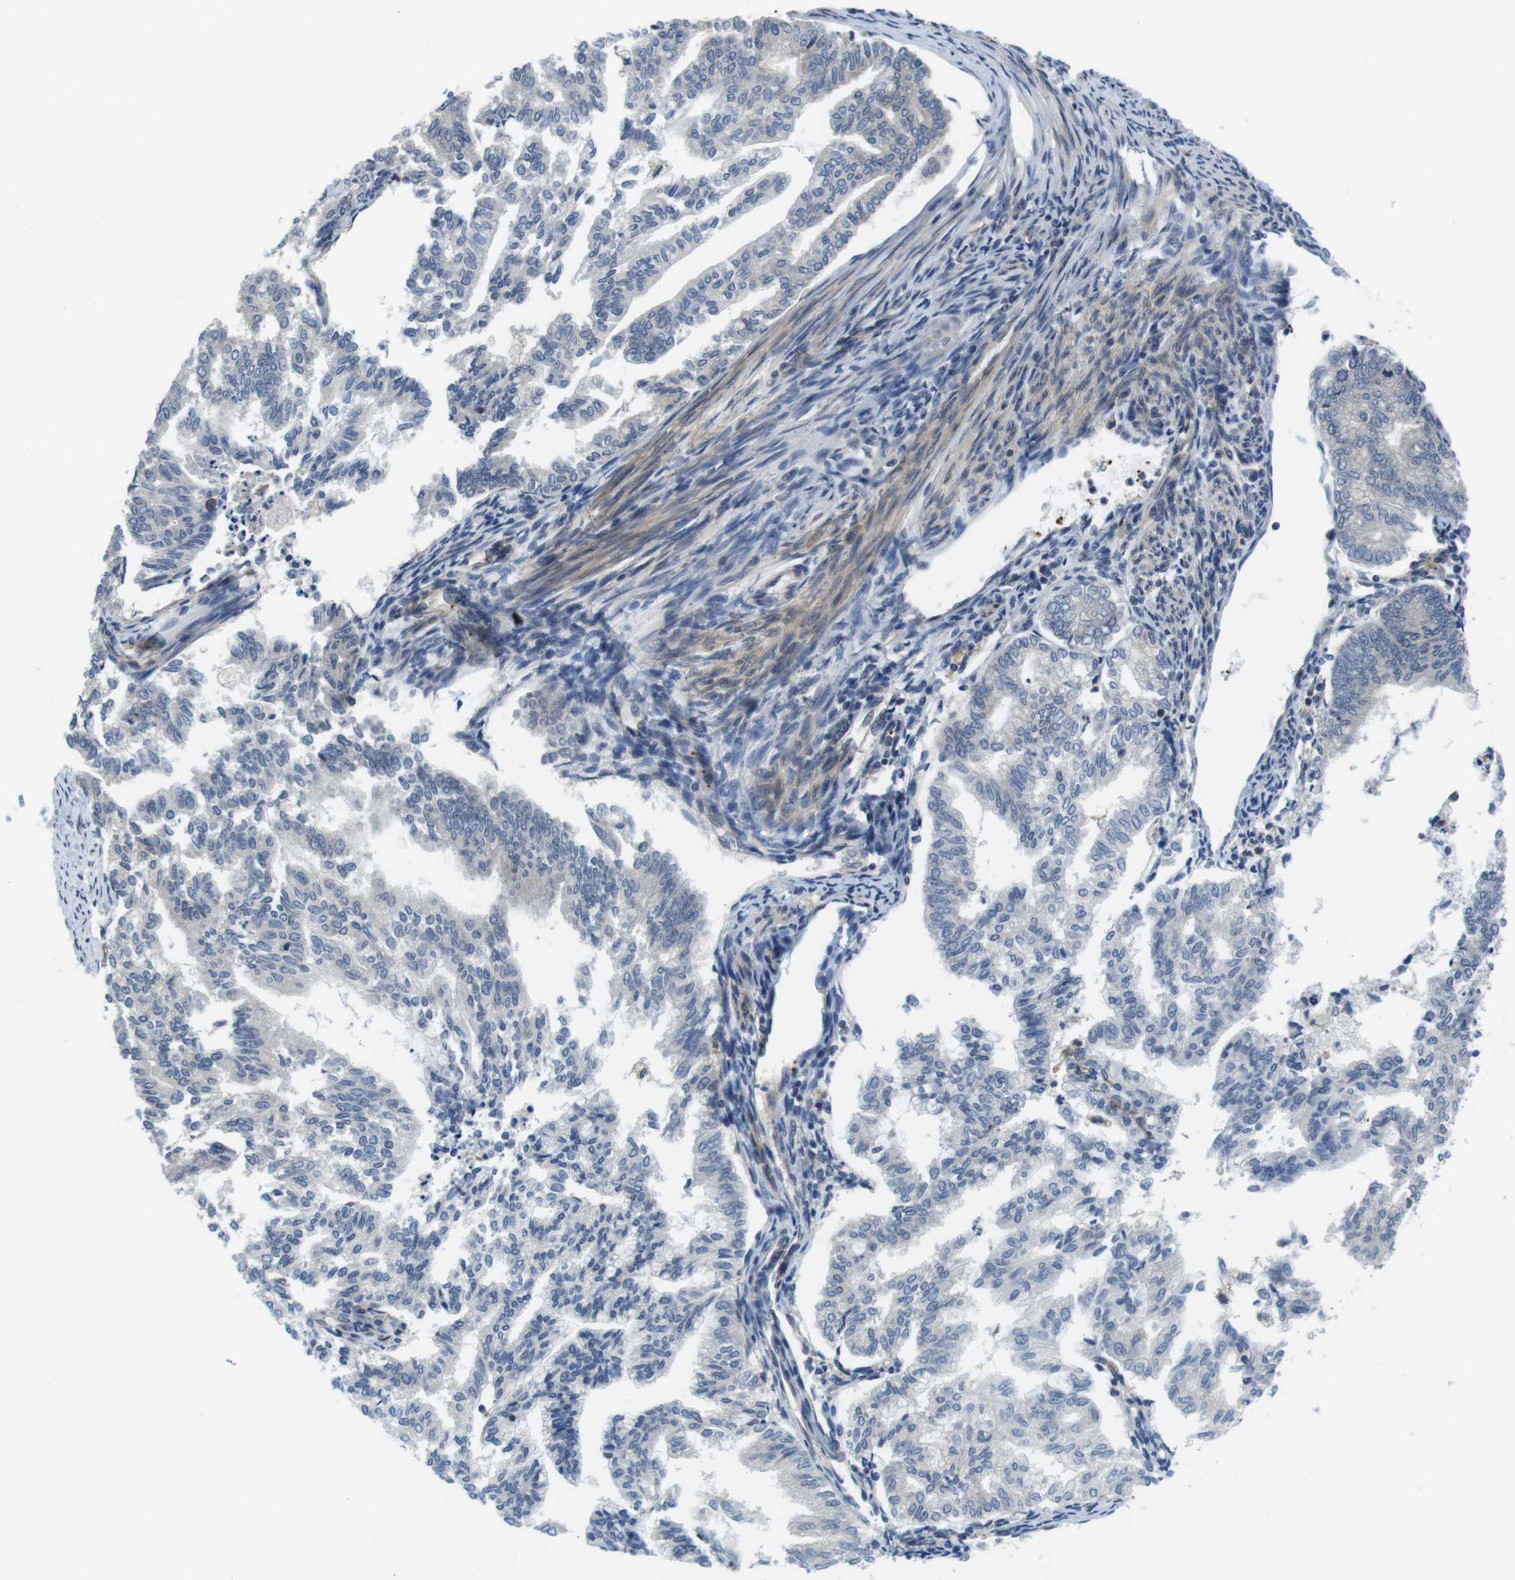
{"staining": {"intensity": "negative", "quantity": "none", "location": "none"}, "tissue": "endometrial cancer", "cell_type": "Tumor cells", "image_type": "cancer", "snomed": [{"axis": "morphology", "description": "Adenocarcinoma, NOS"}, {"axis": "topography", "description": "Endometrium"}], "caption": "An immunohistochemistry image of endometrial cancer (adenocarcinoma) is shown. There is no staining in tumor cells of endometrial cancer (adenocarcinoma).", "gene": "HERPUD2", "patient": {"sex": "female", "age": 79}}